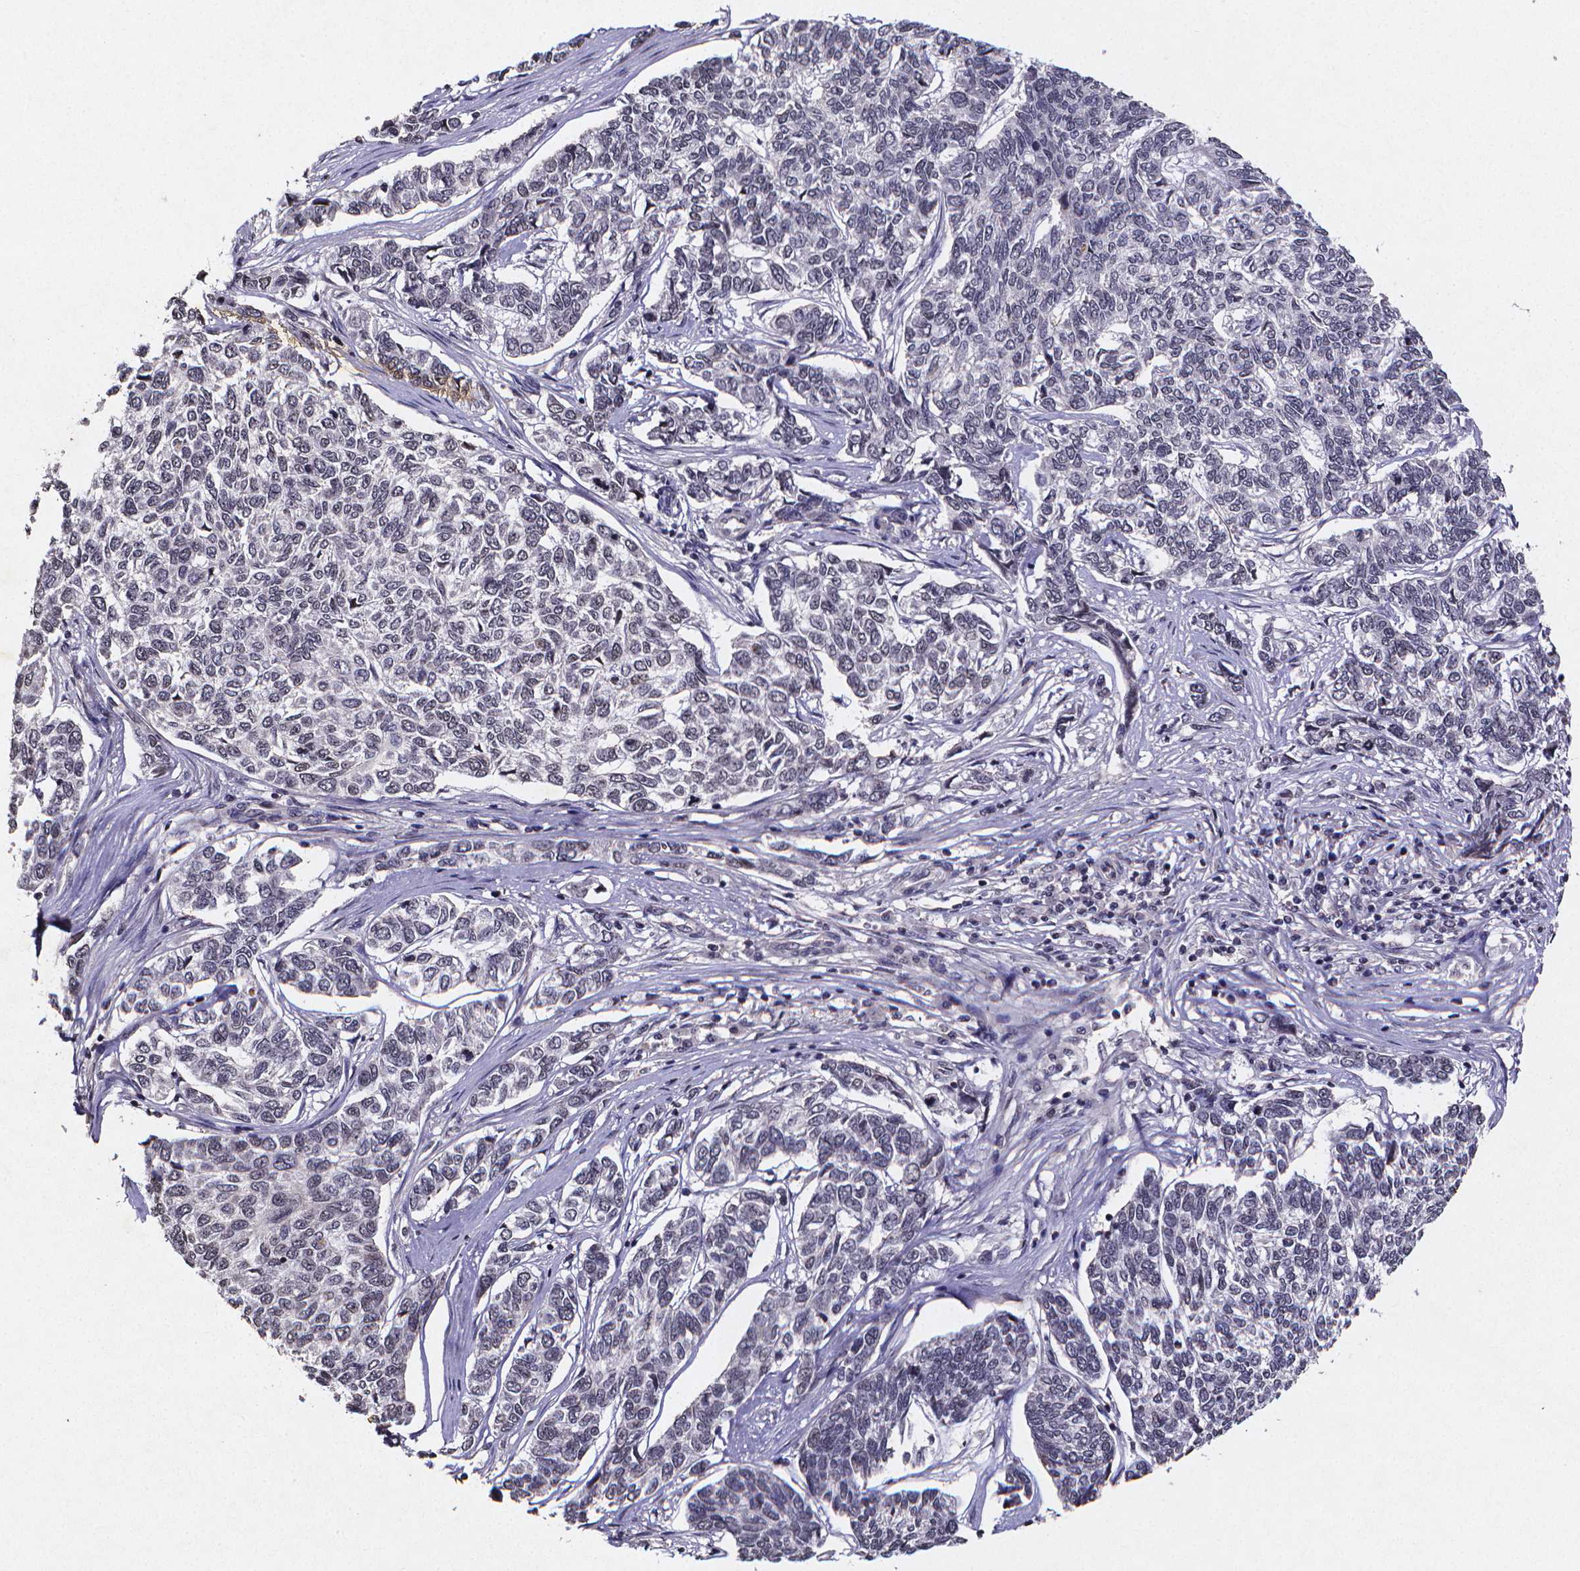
{"staining": {"intensity": "negative", "quantity": "none", "location": "none"}, "tissue": "skin cancer", "cell_type": "Tumor cells", "image_type": "cancer", "snomed": [{"axis": "morphology", "description": "Basal cell carcinoma"}, {"axis": "topography", "description": "Skin"}], "caption": "Immunohistochemistry (IHC) of basal cell carcinoma (skin) displays no expression in tumor cells.", "gene": "TP73", "patient": {"sex": "female", "age": 65}}